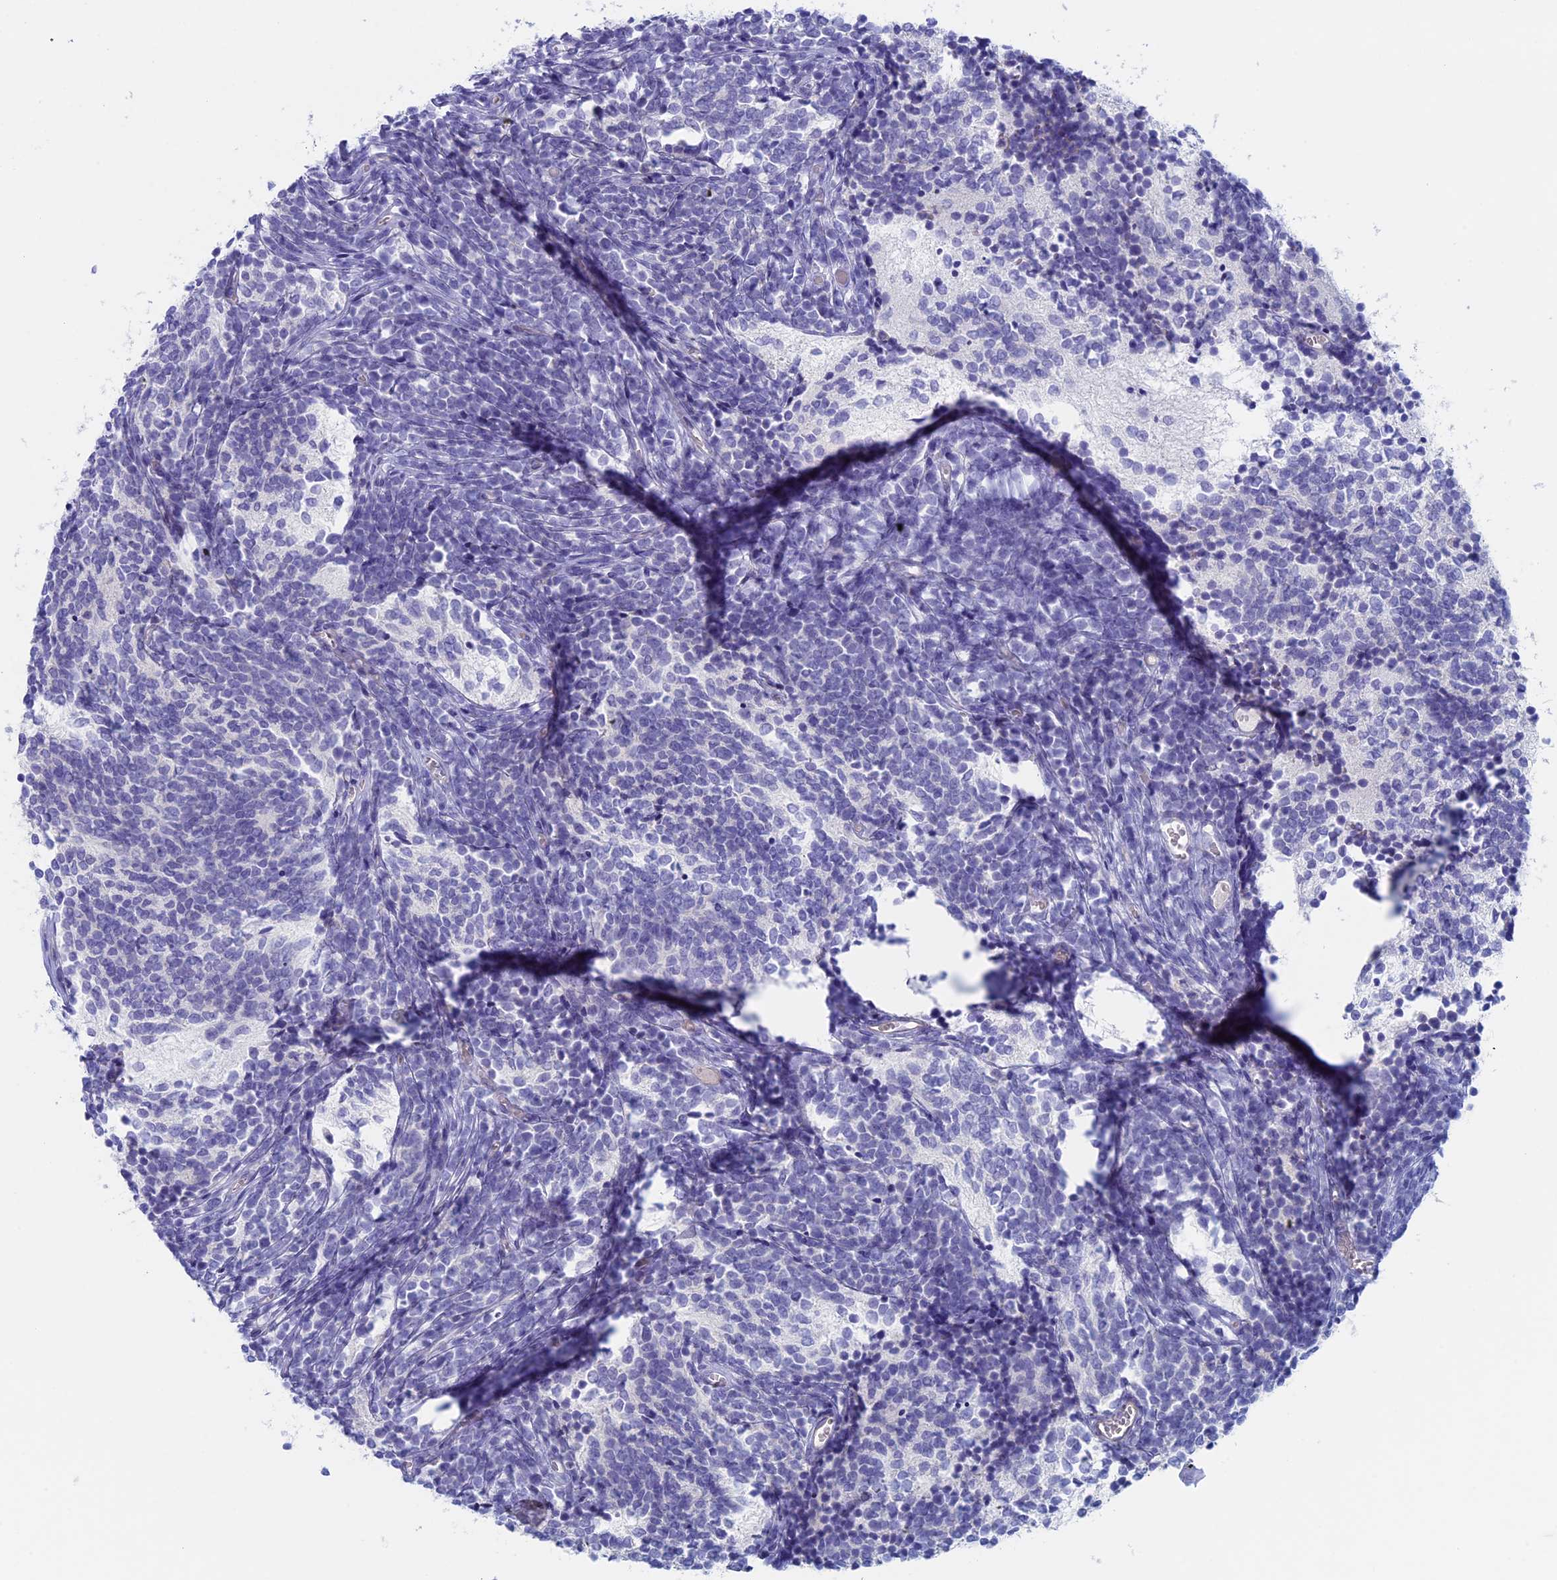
{"staining": {"intensity": "negative", "quantity": "none", "location": "none"}, "tissue": "glioma", "cell_type": "Tumor cells", "image_type": "cancer", "snomed": [{"axis": "morphology", "description": "Glioma, malignant, Low grade"}, {"axis": "topography", "description": "Brain"}], "caption": "The immunohistochemistry (IHC) micrograph has no significant staining in tumor cells of glioma tissue.", "gene": "MAGEB6", "patient": {"sex": "female", "age": 1}}